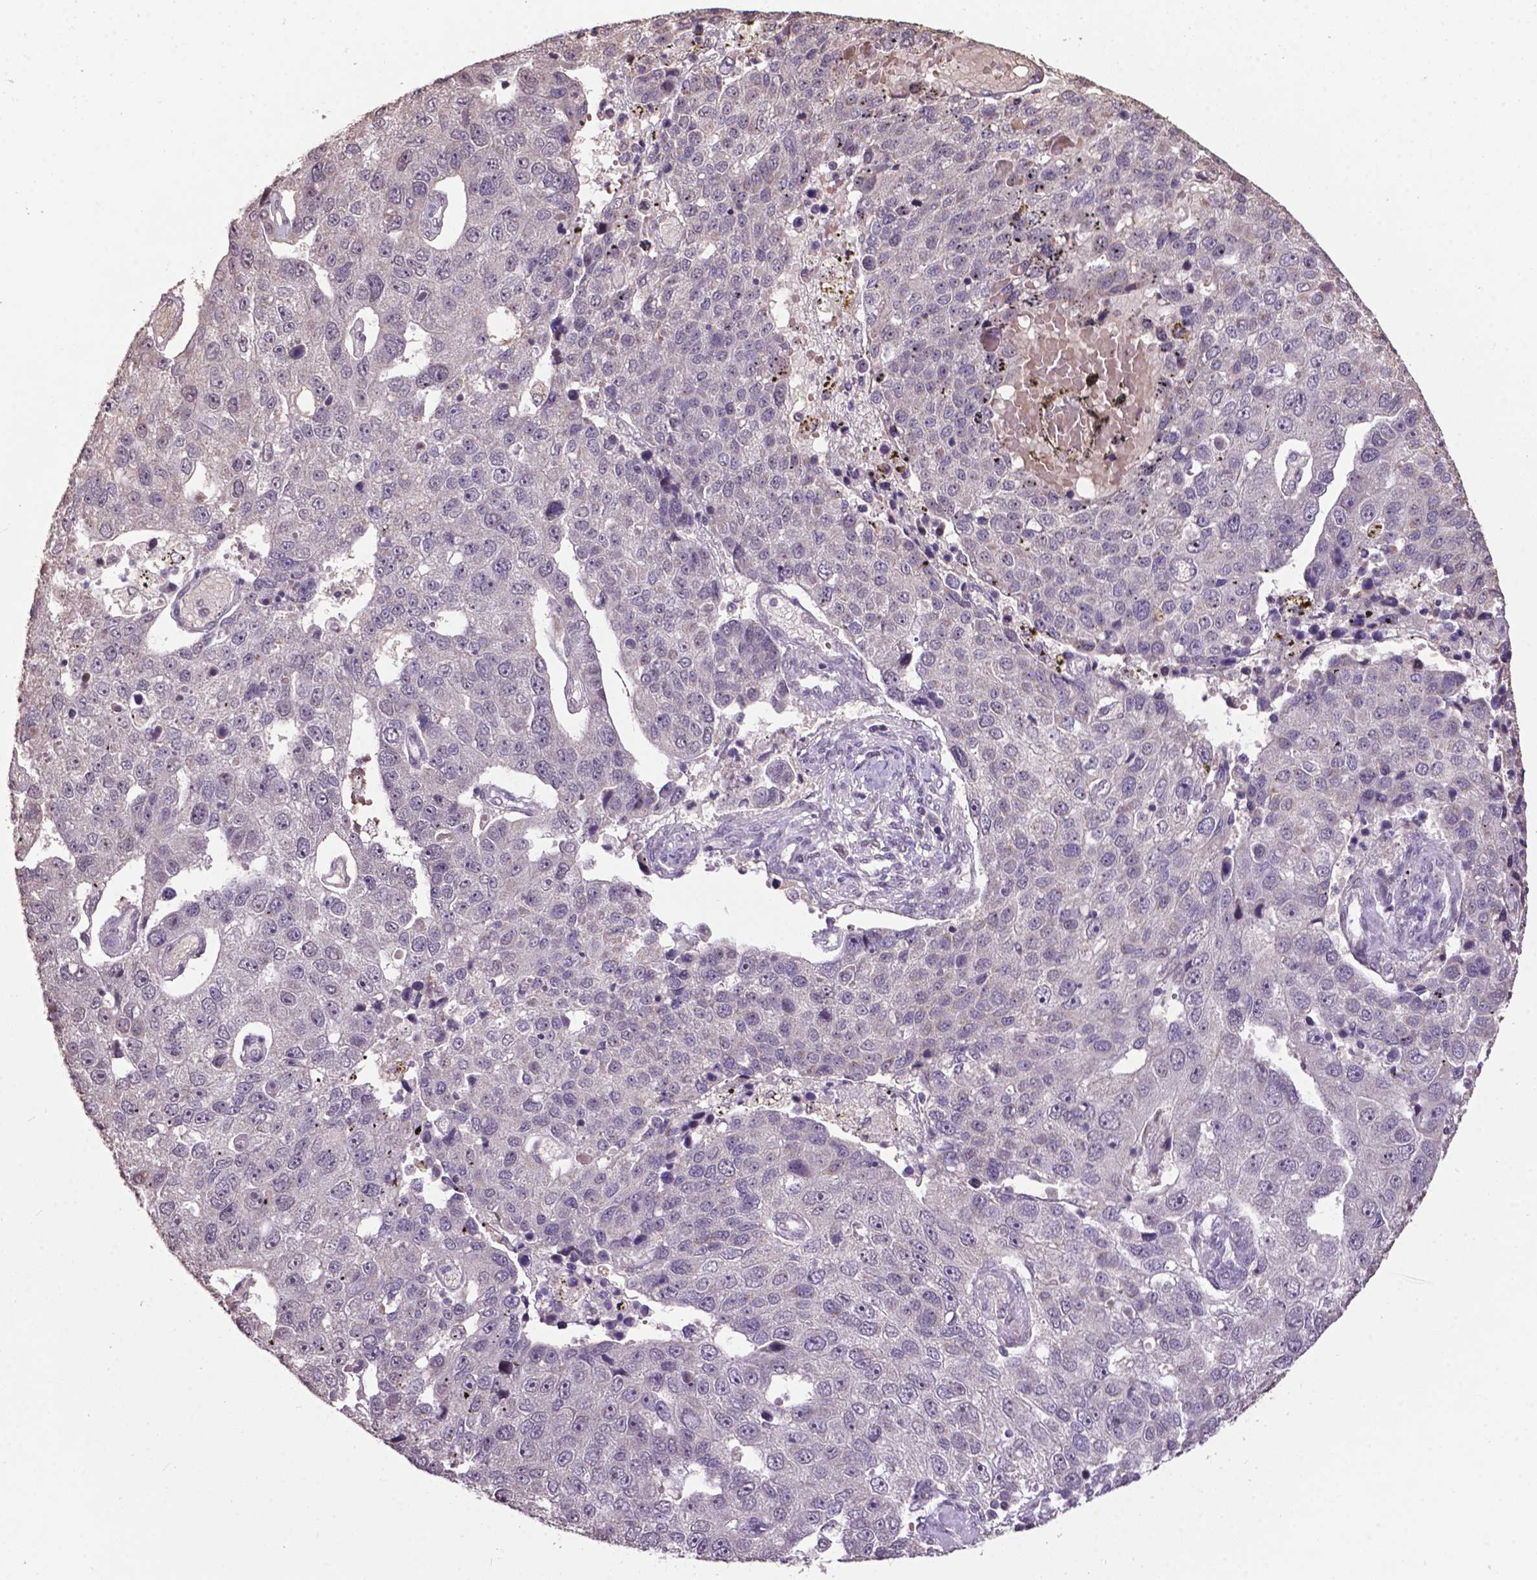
{"staining": {"intensity": "negative", "quantity": "none", "location": "none"}, "tissue": "pancreatic cancer", "cell_type": "Tumor cells", "image_type": "cancer", "snomed": [{"axis": "morphology", "description": "Adenocarcinoma, NOS"}, {"axis": "topography", "description": "Pancreas"}], "caption": "Immunohistochemical staining of pancreatic cancer (adenocarcinoma) exhibits no significant staining in tumor cells.", "gene": "GLRA2", "patient": {"sex": "female", "age": 61}}